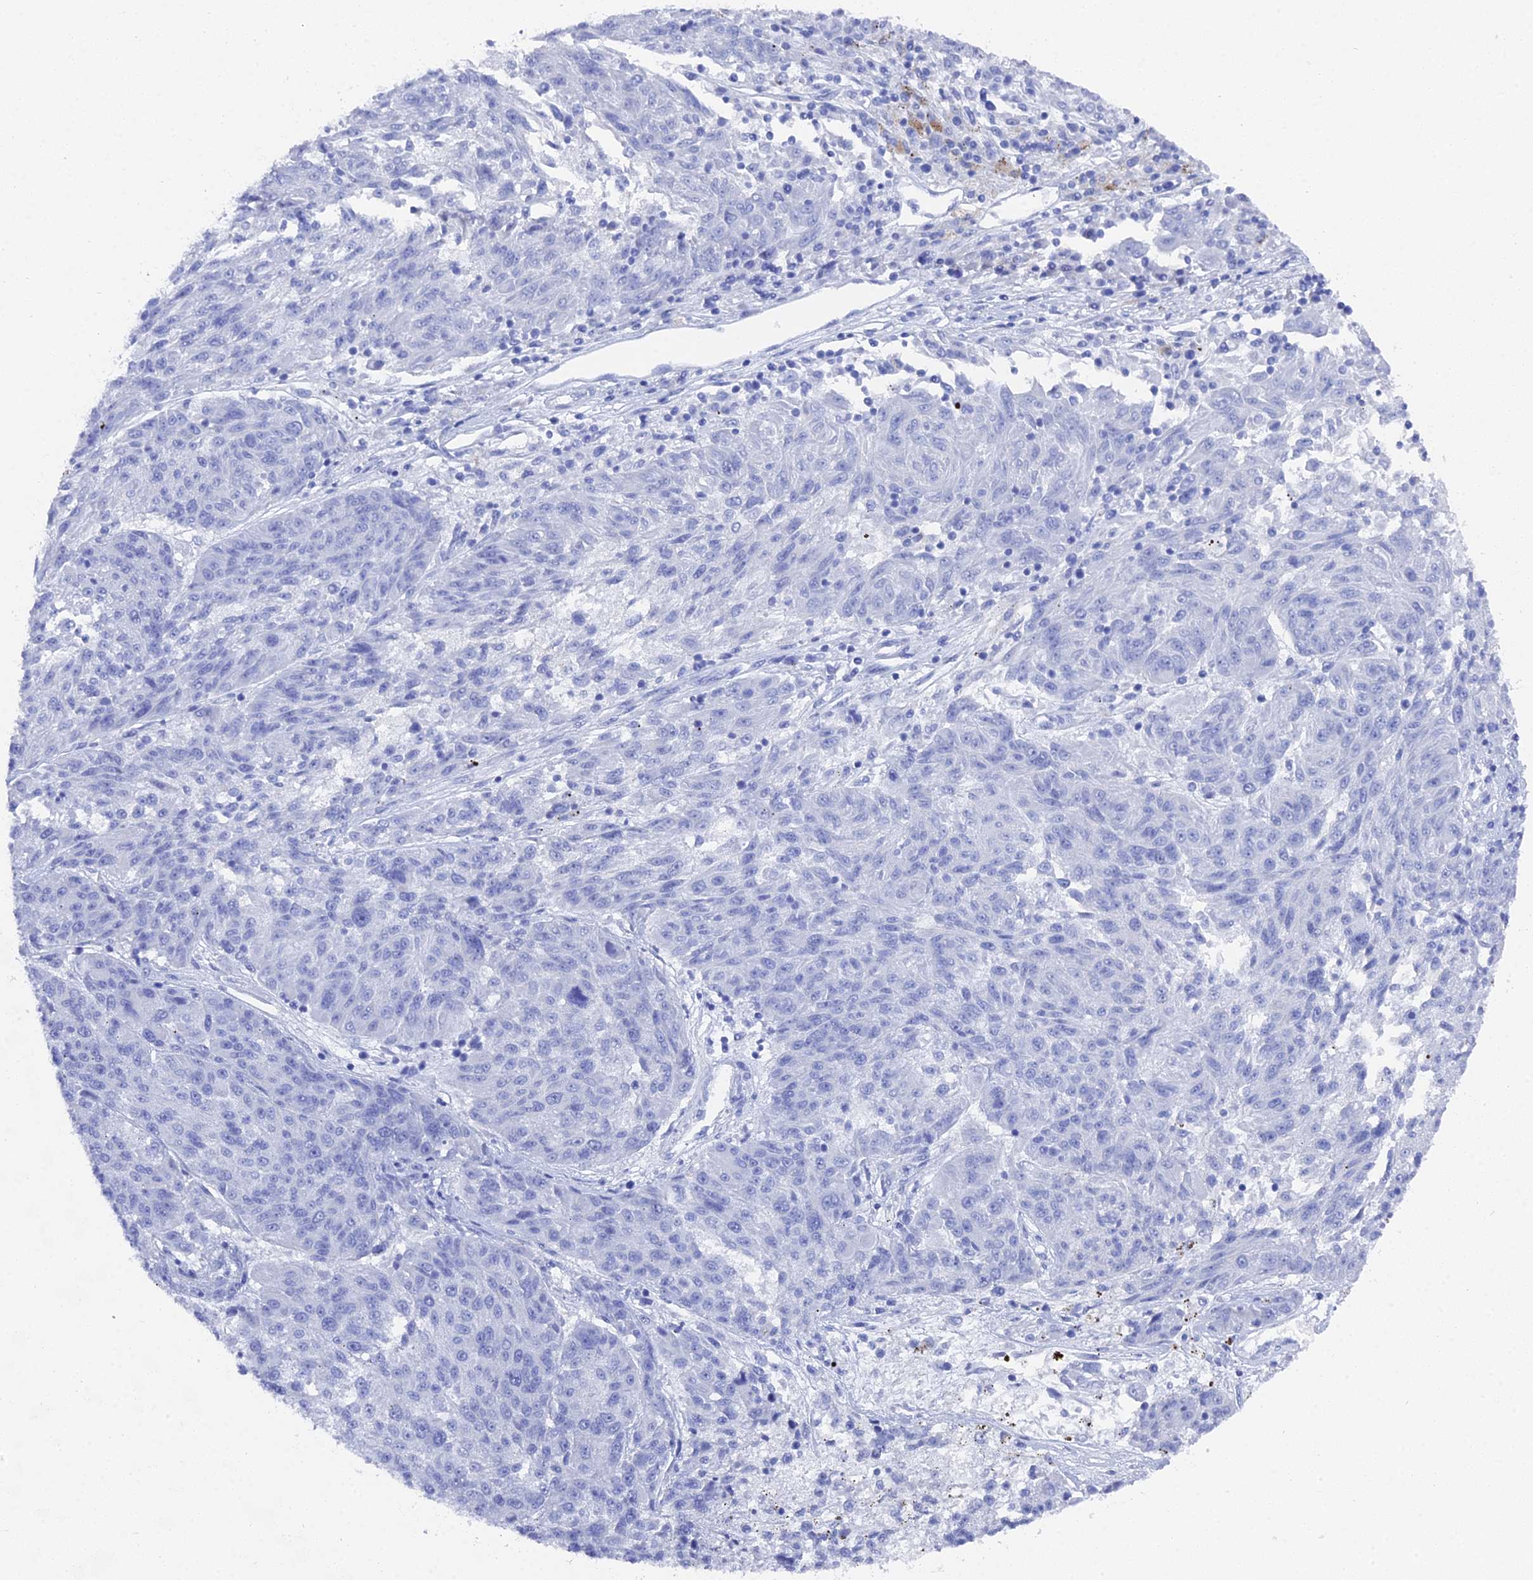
{"staining": {"intensity": "negative", "quantity": "none", "location": "none"}, "tissue": "melanoma", "cell_type": "Tumor cells", "image_type": "cancer", "snomed": [{"axis": "morphology", "description": "Malignant melanoma, NOS"}, {"axis": "topography", "description": "Skin"}], "caption": "This is an immunohistochemistry (IHC) image of human melanoma. There is no expression in tumor cells.", "gene": "ENPP3", "patient": {"sex": "male", "age": 53}}